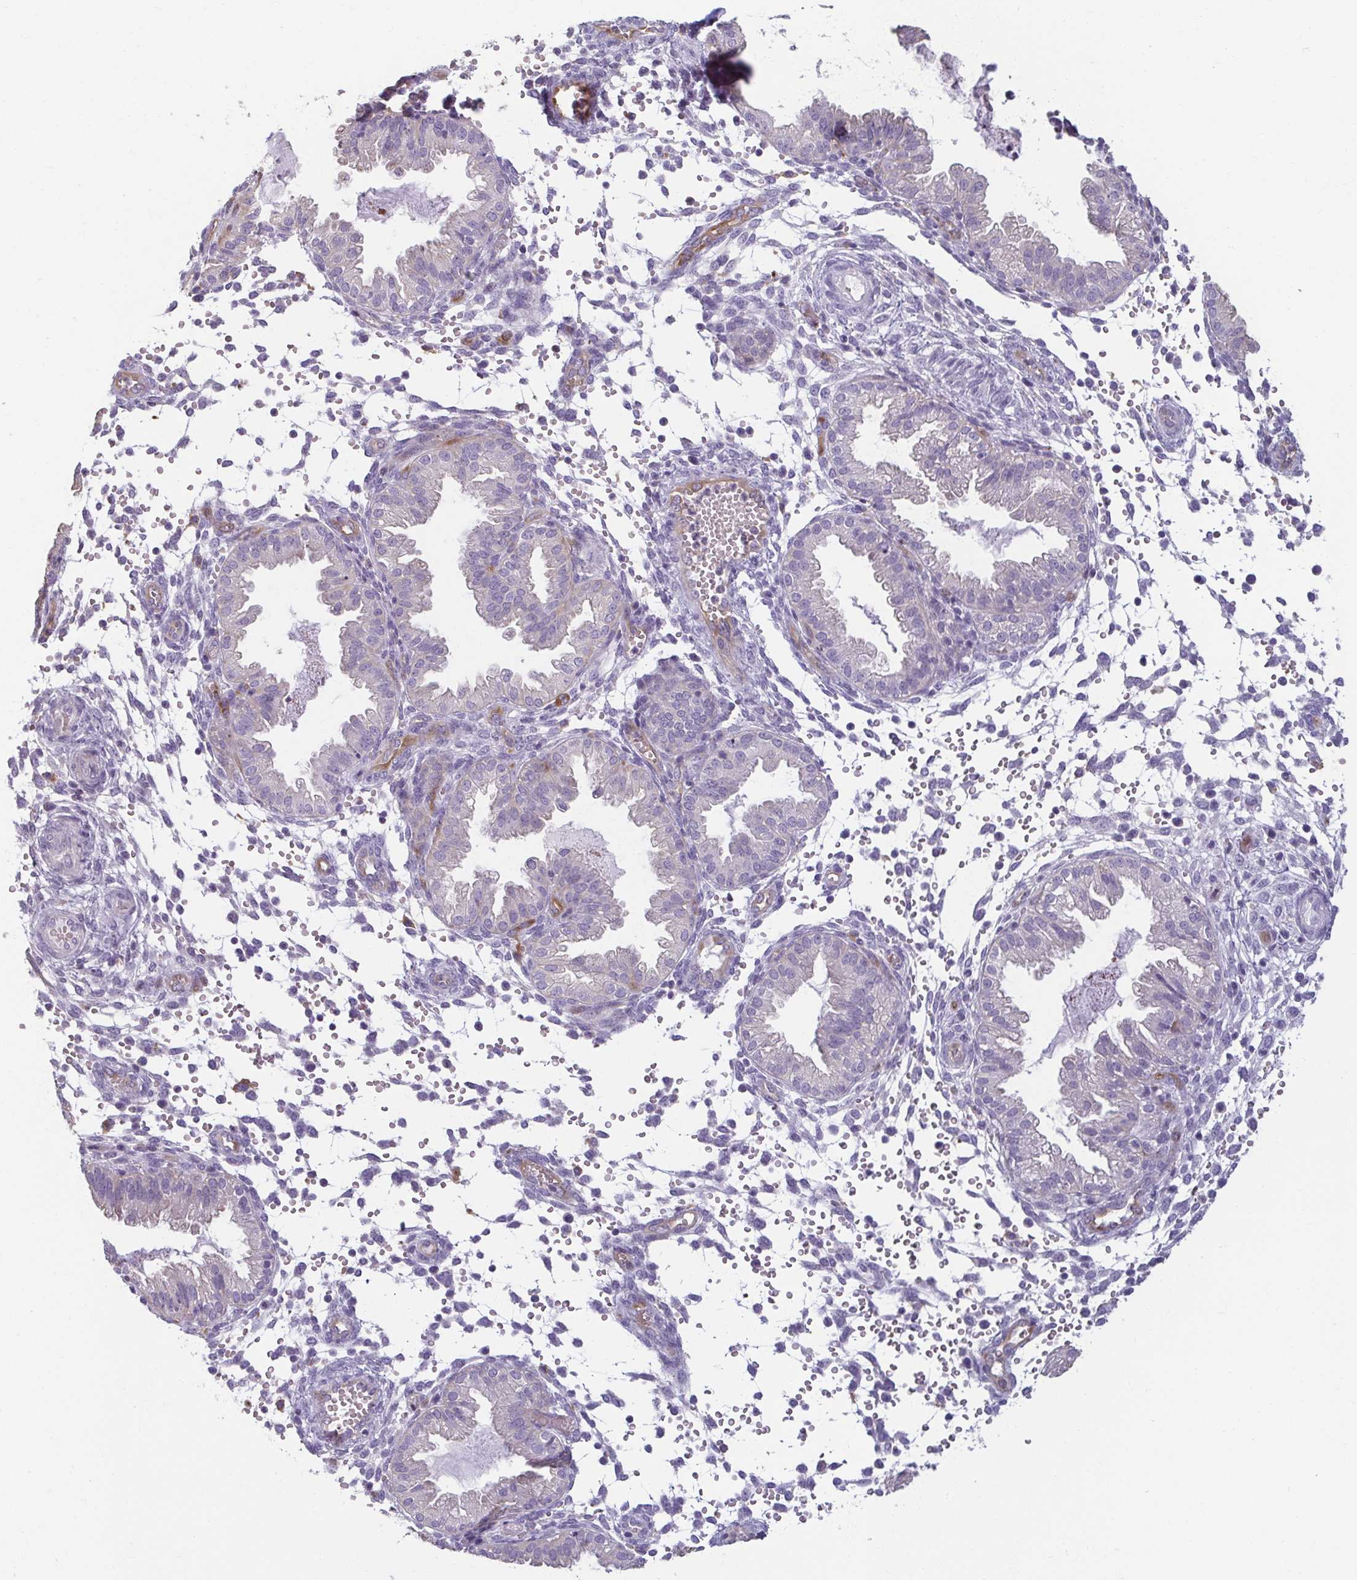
{"staining": {"intensity": "negative", "quantity": "none", "location": "none"}, "tissue": "endometrium", "cell_type": "Cells in endometrial stroma", "image_type": "normal", "snomed": [{"axis": "morphology", "description": "Normal tissue, NOS"}, {"axis": "topography", "description": "Endometrium"}], "caption": "Histopathology image shows no protein positivity in cells in endometrial stroma of normal endometrium.", "gene": "PDE2A", "patient": {"sex": "female", "age": 33}}